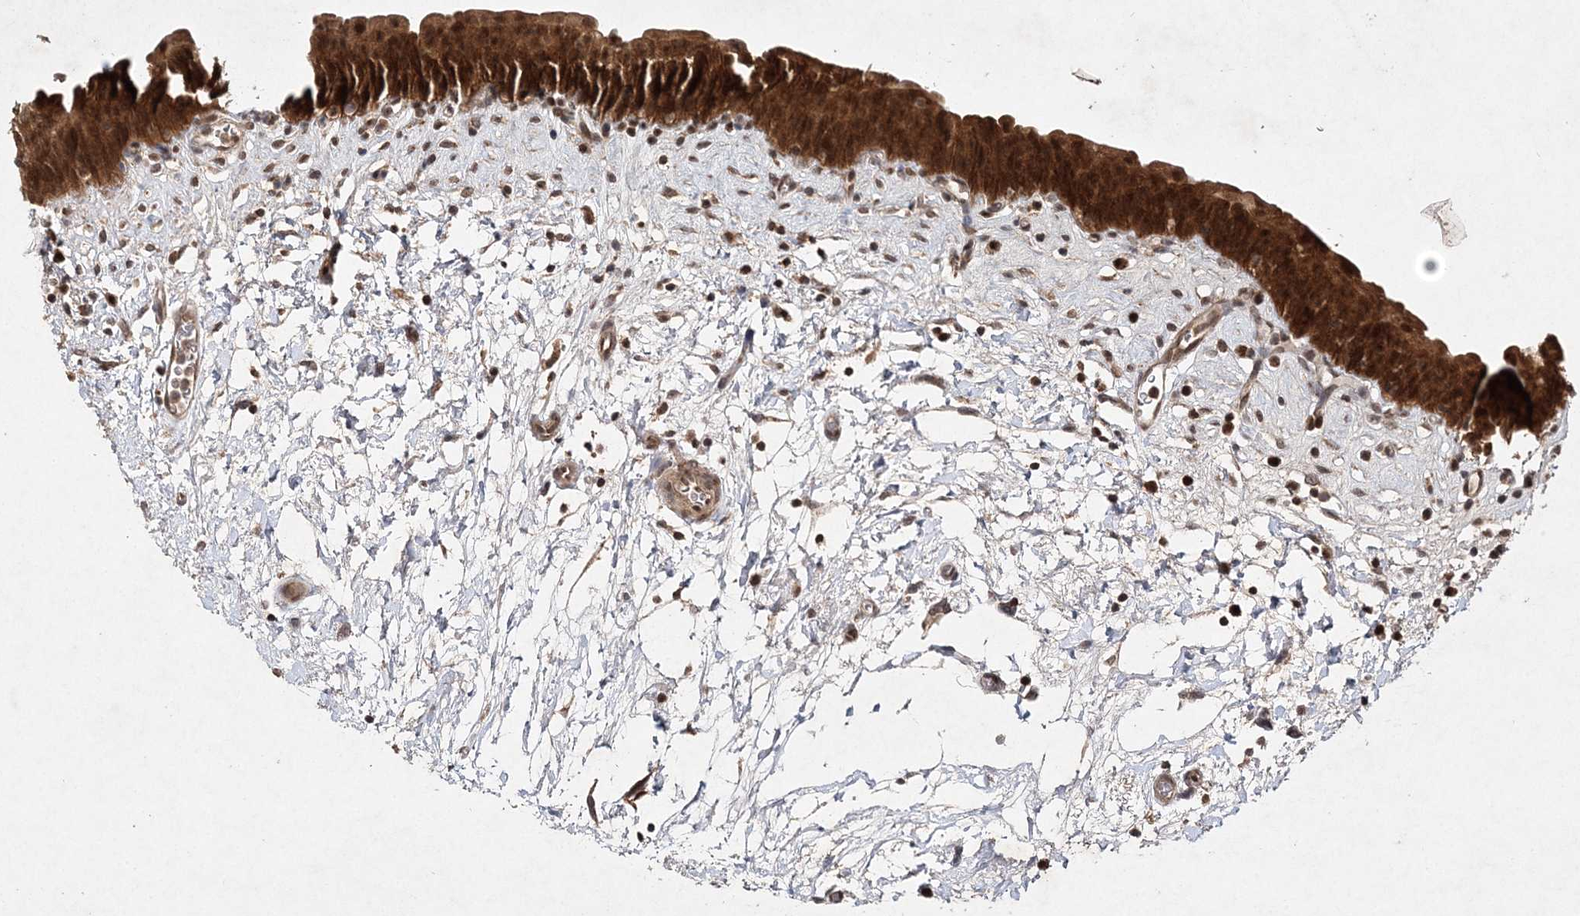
{"staining": {"intensity": "strong", "quantity": ">75%", "location": "cytoplasmic/membranous,nuclear"}, "tissue": "urinary bladder", "cell_type": "Urothelial cells", "image_type": "normal", "snomed": [{"axis": "morphology", "description": "Normal tissue, NOS"}, {"axis": "topography", "description": "Urinary bladder"}], "caption": "Urinary bladder was stained to show a protein in brown. There is high levels of strong cytoplasmic/membranous,nuclear positivity in about >75% of urothelial cells.", "gene": "NIF3L1", "patient": {"sex": "male", "age": 83}}